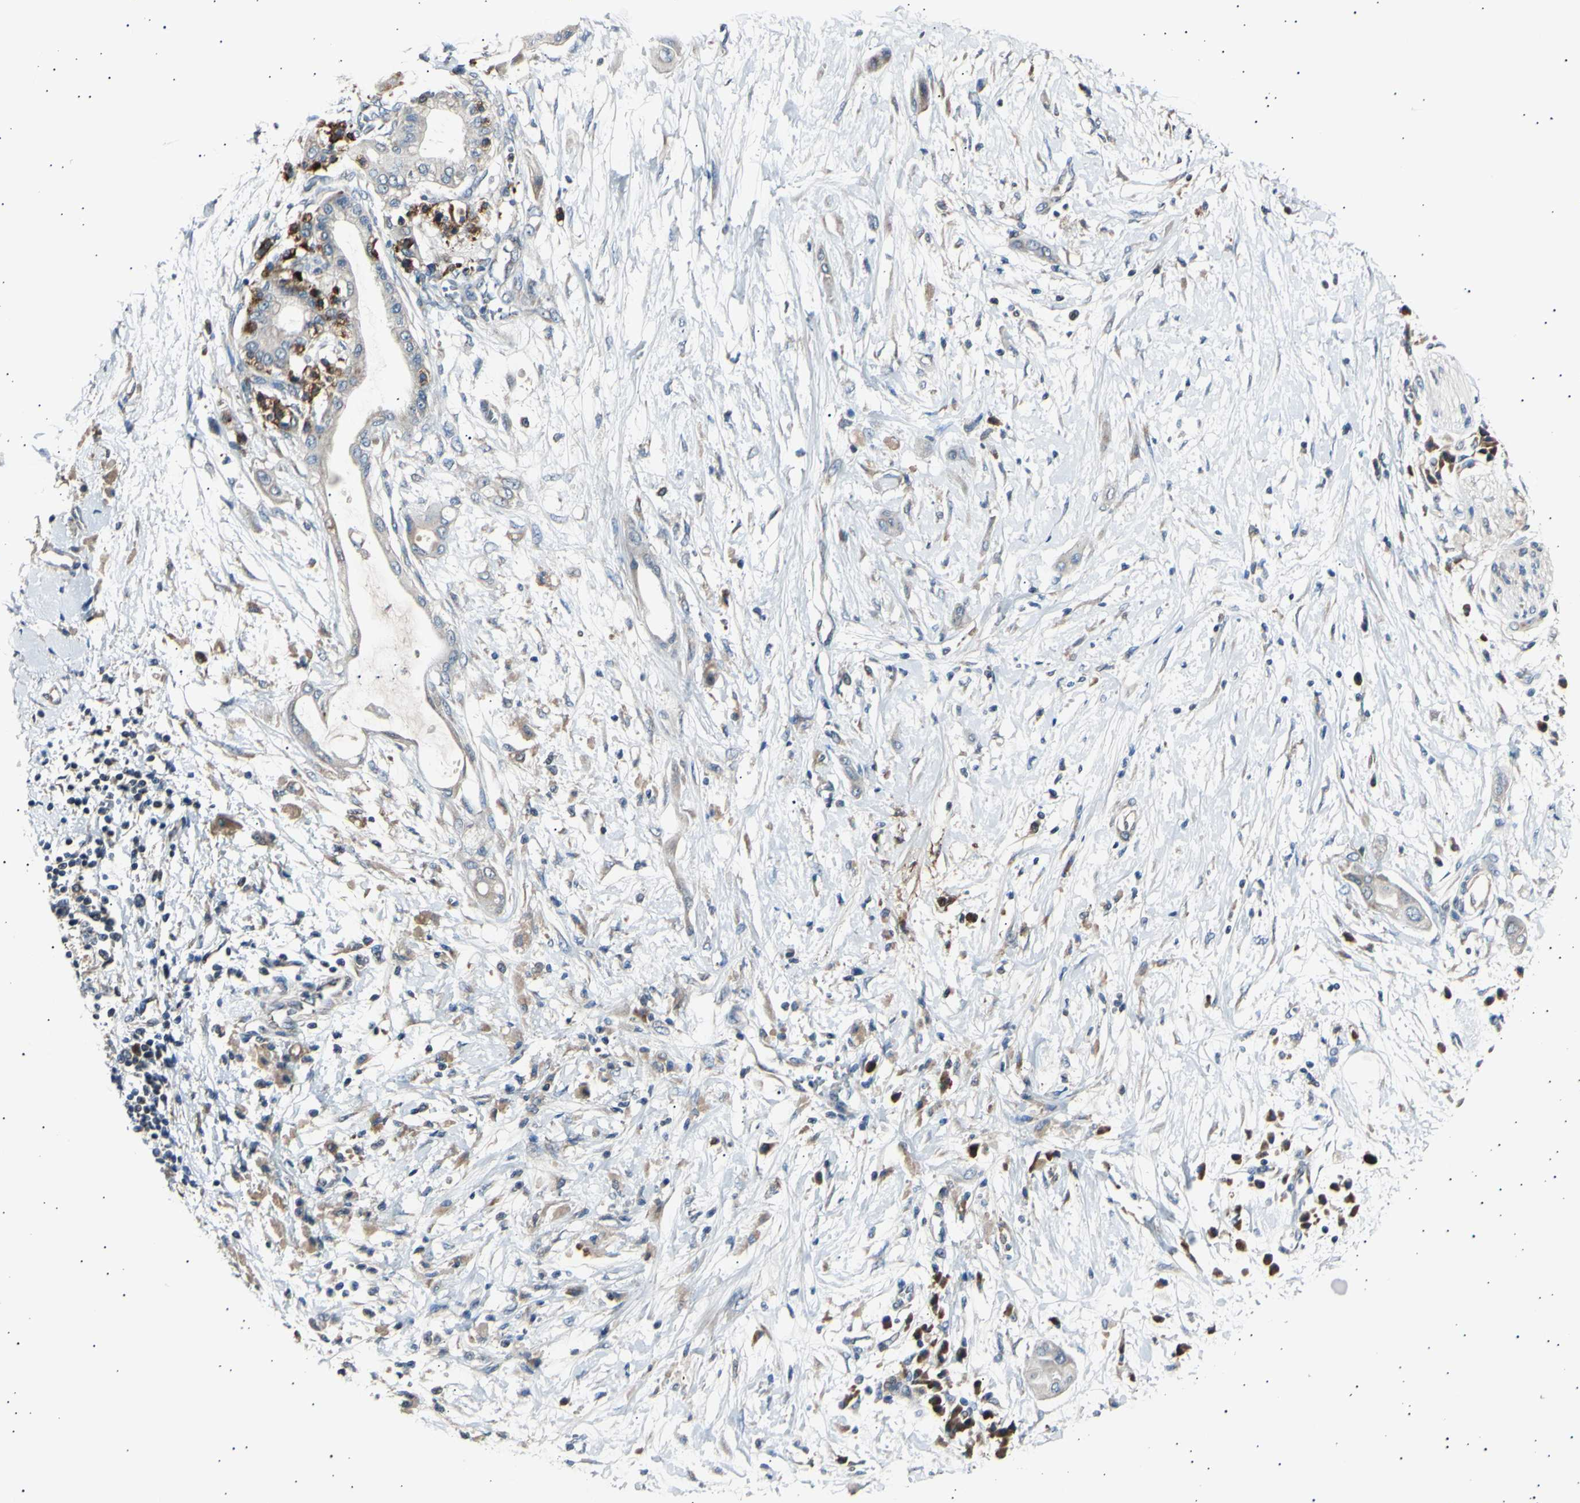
{"staining": {"intensity": "weak", "quantity": ">75%", "location": "cytoplasmic/membranous"}, "tissue": "pancreatic cancer", "cell_type": "Tumor cells", "image_type": "cancer", "snomed": [{"axis": "morphology", "description": "Adenocarcinoma, NOS"}, {"axis": "morphology", "description": "Adenocarcinoma, metastatic, NOS"}, {"axis": "topography", "description": "Lymph node"}, {"axis": "topography", "description": "Pancreas"}, {"axis": "topography", "description": "Duodenum"}], "caption": "Immunohistochemical staining of human pancreatic cancer (metastatic adenocarcinoma) displays weak cytoplasmic/membranous protein positivity in about >75% of tumor cells. The staining is performed using DAB brown chromogen to label protein expression. The nuclei are counter-stained blue using hematoxylin.", "gene": "ITGA6", "patient": {"sex": "female", "age": 64}}